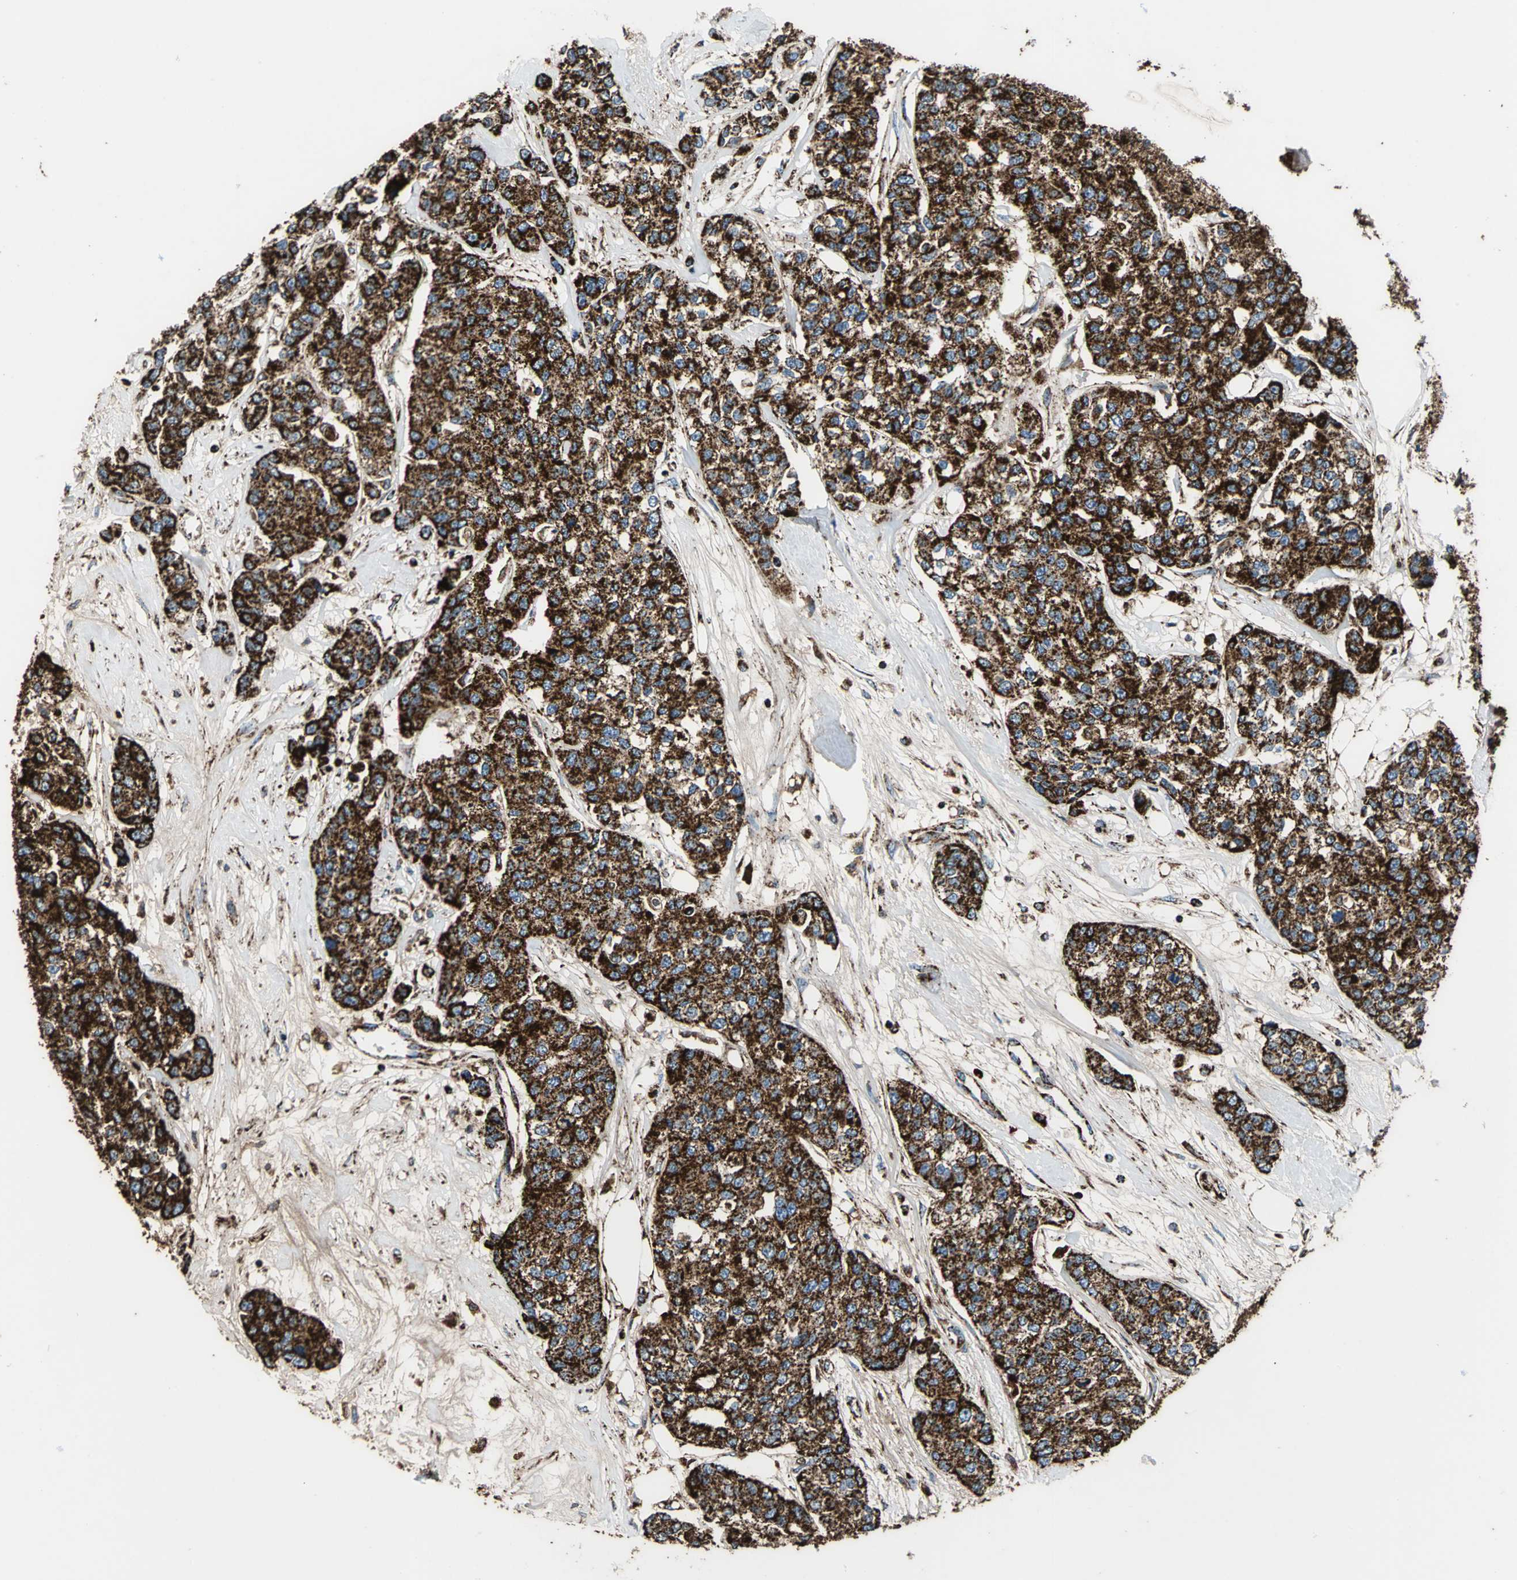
{"staining": {"intensity": "strong", "quantity": ">75%", "location": "cytoplasmic/membranous"}, "tissue": "breast cancer", "cell_type": "Tumor cells", "image_type": "cancer", "snomed": [{"axis": "morphology", "description": "Duct carcinoma"}, {"axis": "topography", "description": "Breast"}], "caption": "Breast cancer tissue shows strong cytoplasmic/membranous positivity in about >75% of tumor cells", "gene": "ECH1", "patient": {"sex": "female", "age": 51}}